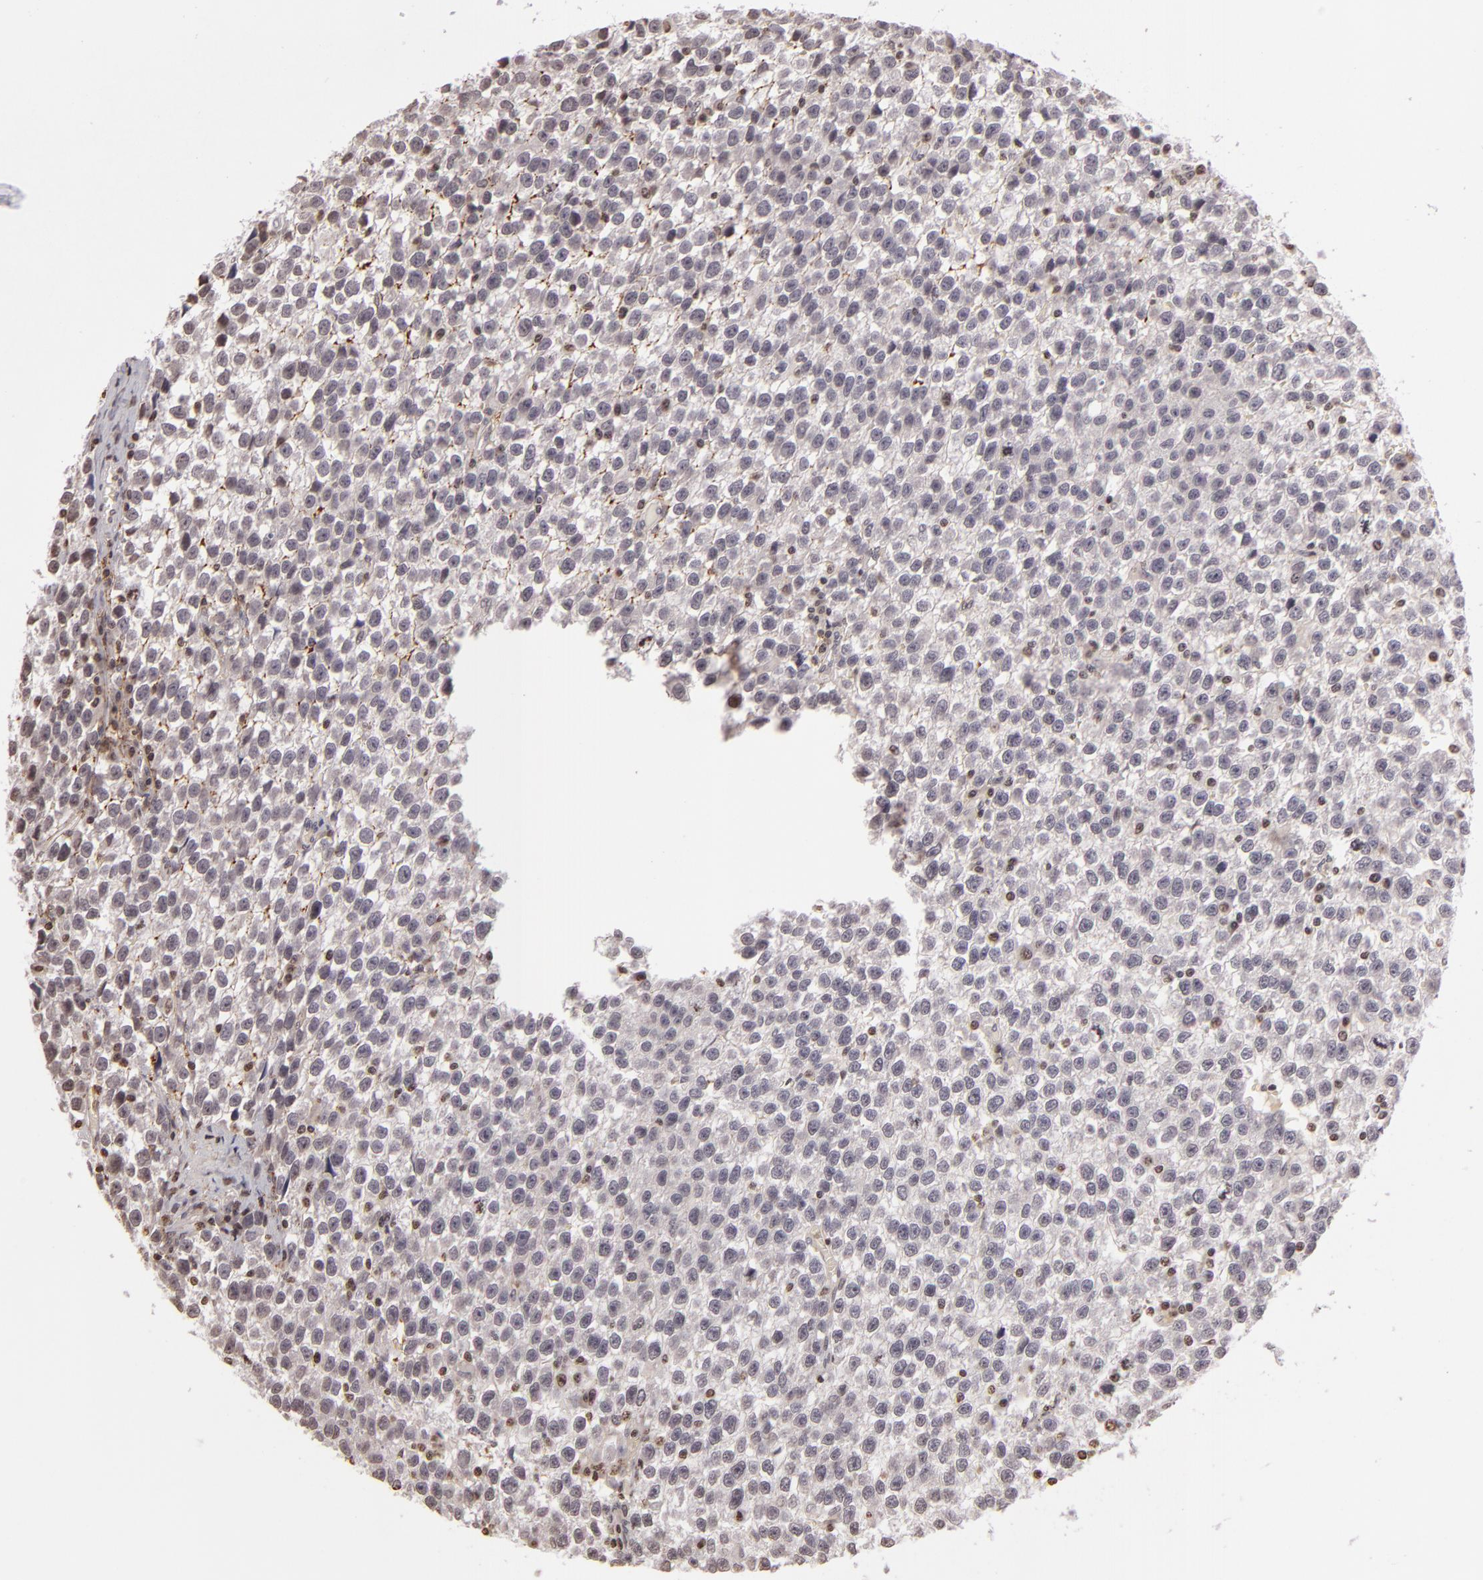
{"staining": {"intensity": "negative", "quantity": "none", "location": "none"}, "tissue": "testis cancer", "cell_type": "Tumor cells", "image_type": "cancer", "snomed": [{"axis": "morphology", "description": "Seminoma, NOS"}, {"axis": "topography", "description": "Testis"}], "caption": "A micrograph of human seminoma (testis) is negative for staining in tumor cells.", "gene": "THRB", "patient": {"sex": "male", "age": 35}}